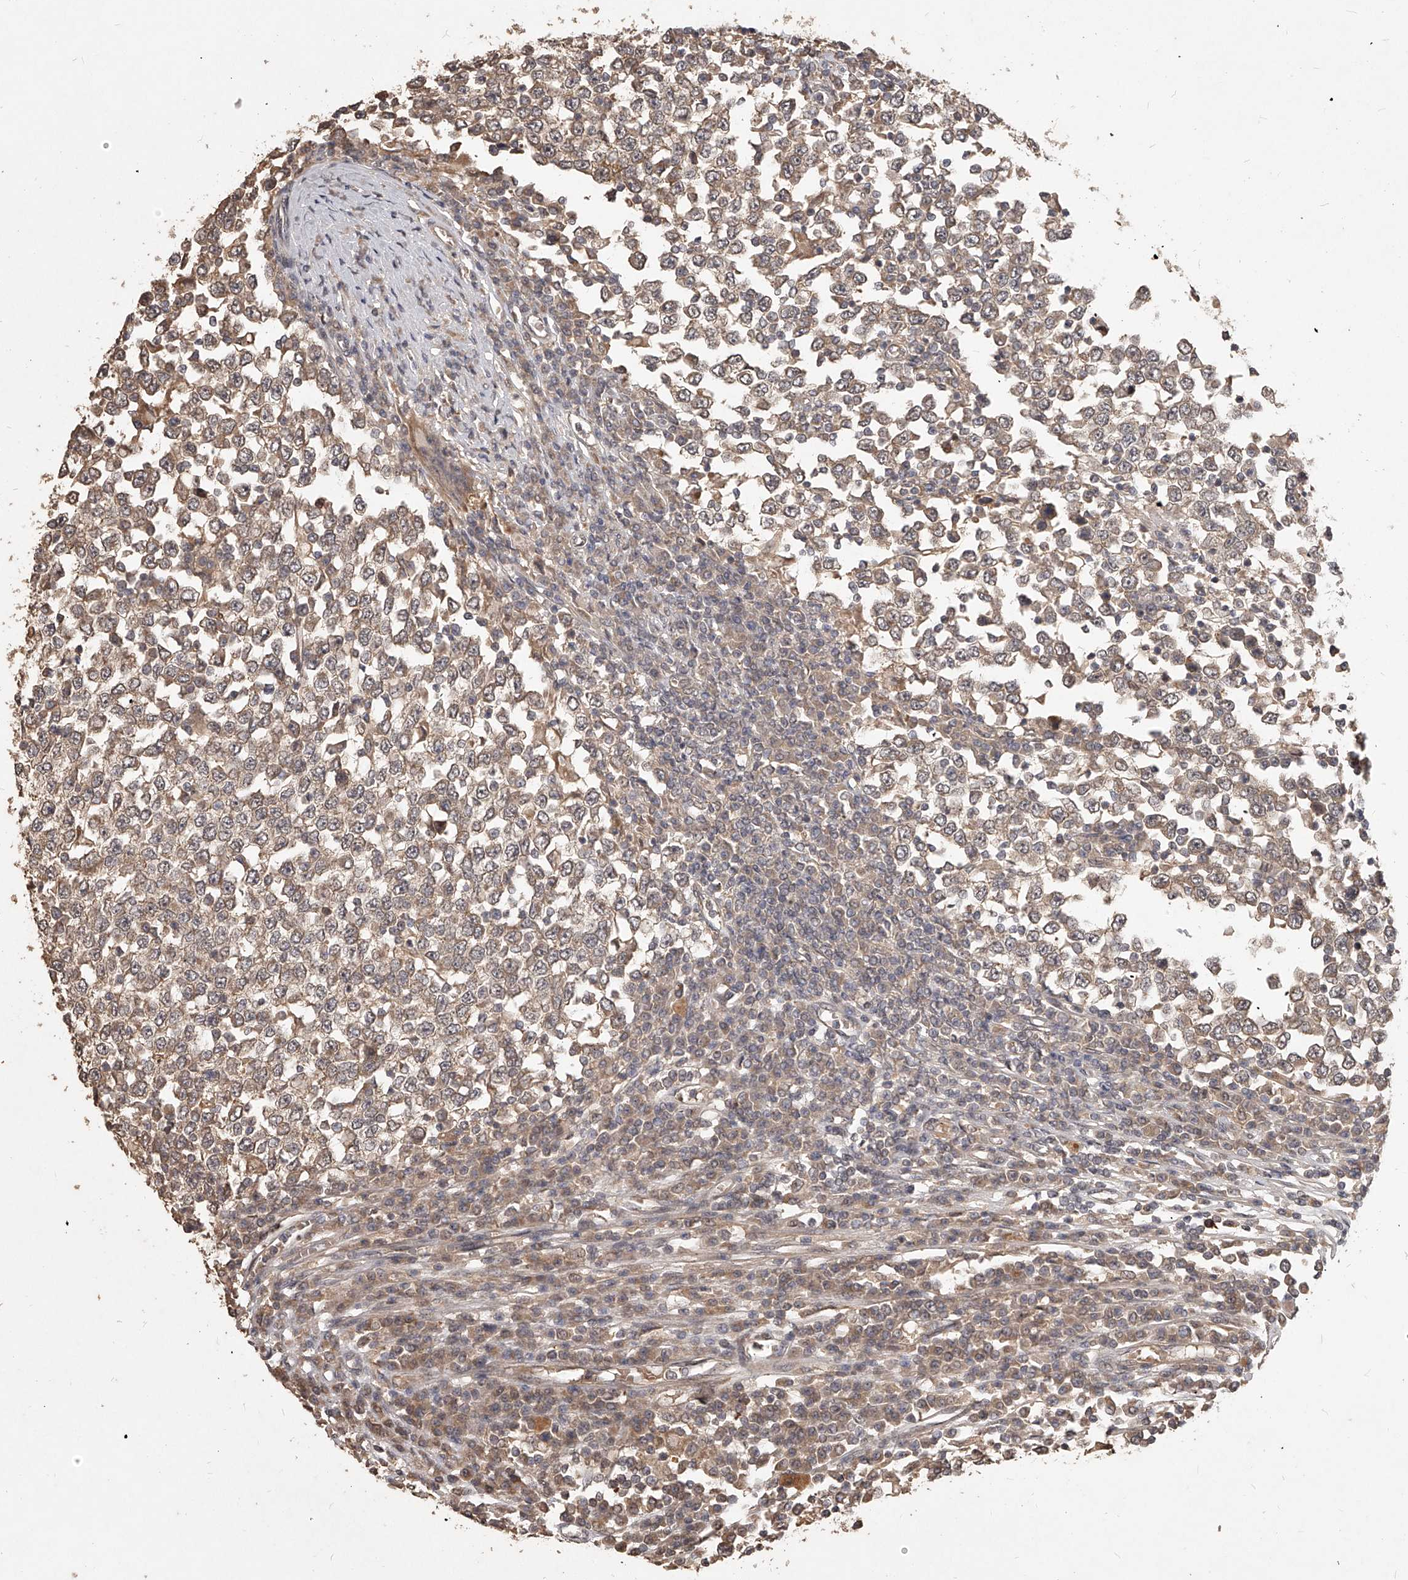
{"staining": {"intensity": "weak", "quantity": ">75%", "location": "cytoplasmic/membranous"}, "tissue": "testis cancer", "cell_type": "Tumor cells", "image_type": "cancer", "snomed": [{"axis": "morphology", "description": "Seminoma, NOS"}, {"axis": "topography", "description": "Testis"}], "caption": "The immunohistochemical stain highlights weak cytoplasmic/membranous staining in tumor cells of testis seminoma tissue.", "gene": "SLC37A1", "patient": {"sex": "male", "age": 65}}